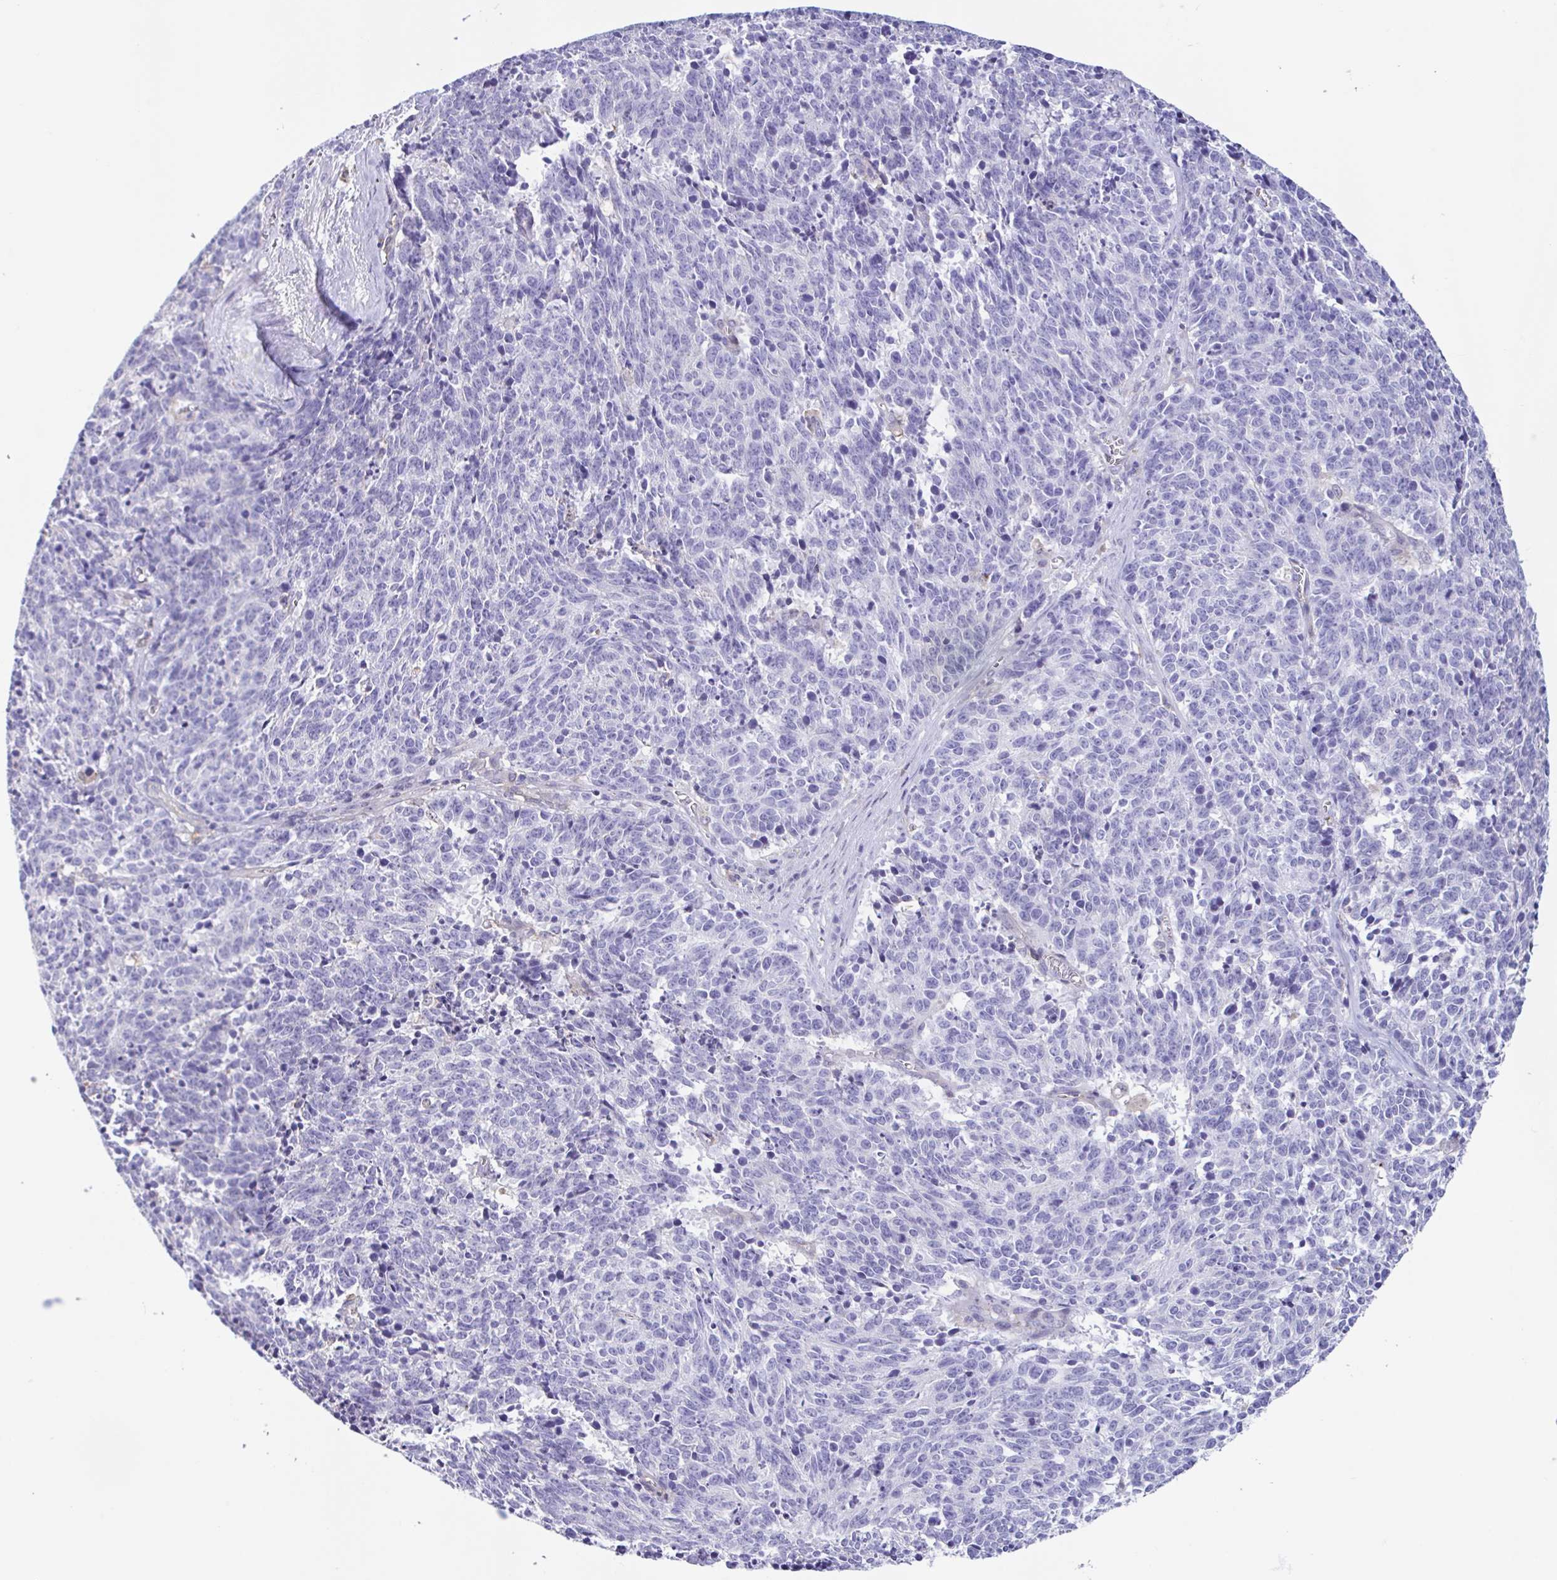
{"staining": {"intensity": "negative", "quantity": "none", "location": "none"}, "tissue": "cervical cancer", "cell_type": "Tumor cells", "image_type": "cancer", "snomed": [{"axis": "morphology", "description": "Squamous cell carcinoma, NOS"}, {"axis": "topography", "description": "Cervix"}], "caption": "Cervical cancer (squamous cell carcinoma) was stained to show a protein in brown. There is no significant expression in tumor cells.", "gene": "ANXA10", "patient": {"sex": "female", "age": 29}}